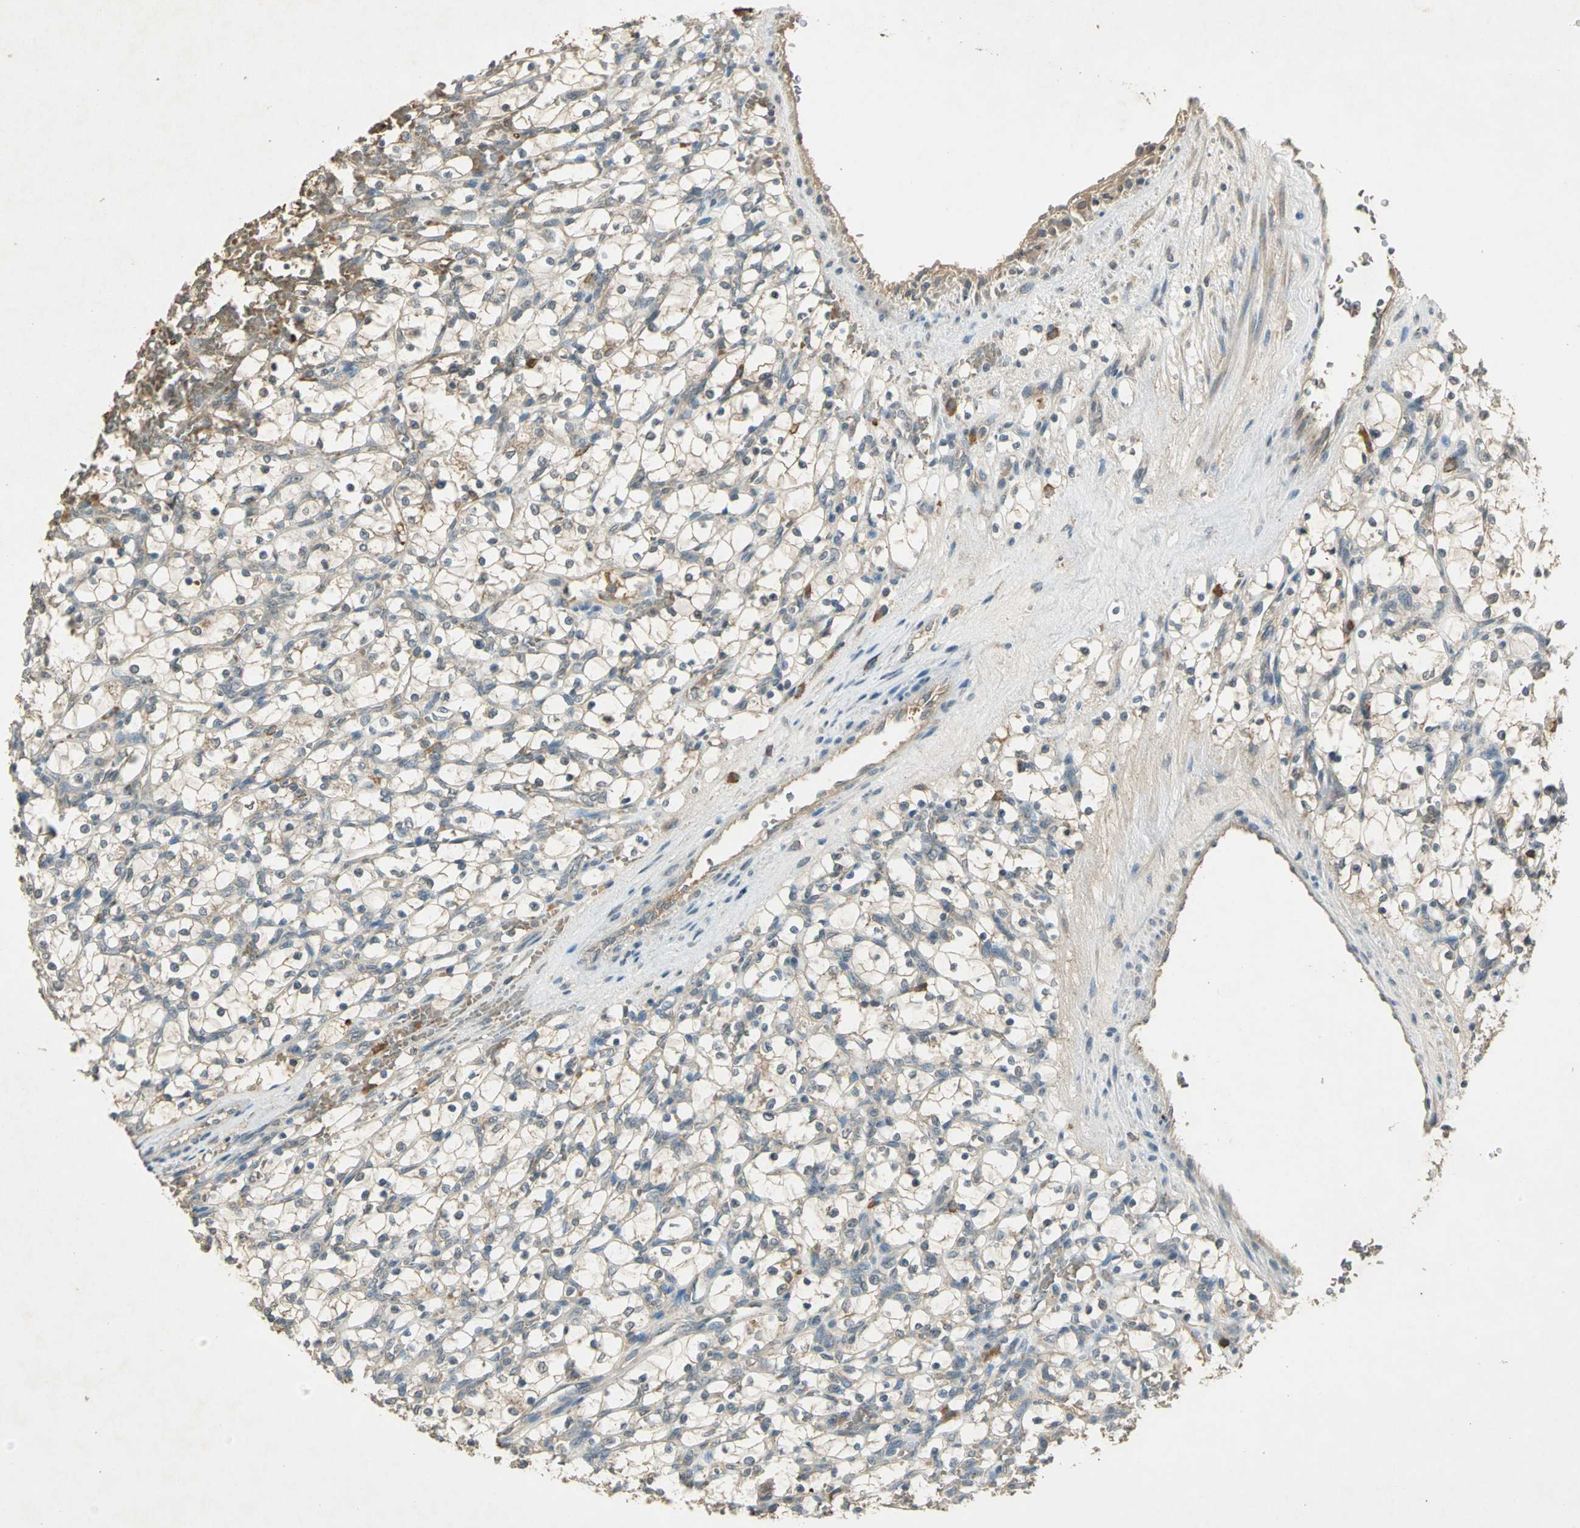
{"staining": {"intensity": "weak", "quantity": "25%-75%", "location": "cytoplasmic/membranous"}, "tissue": "renal cancer", "cell_type": "Tumor cells", "image_type": "cancer", "snomed": [{"axis": "morphology", "description": "Adenocarcinoma, NOS"}, {"axis": "topography", "description": "Kidney"}], "caption": "This photomicrograph exhibits renal cancer (adenocarcinoma) stained with immunohistochemistry to label a protein in brown. The cytoplasmic/membranous of tumor cells show weak positivity for the protein. Nuclei are counter-stained blue.", "gene": "KEAP1", "patient": {"sex": "female", "age": 69}}